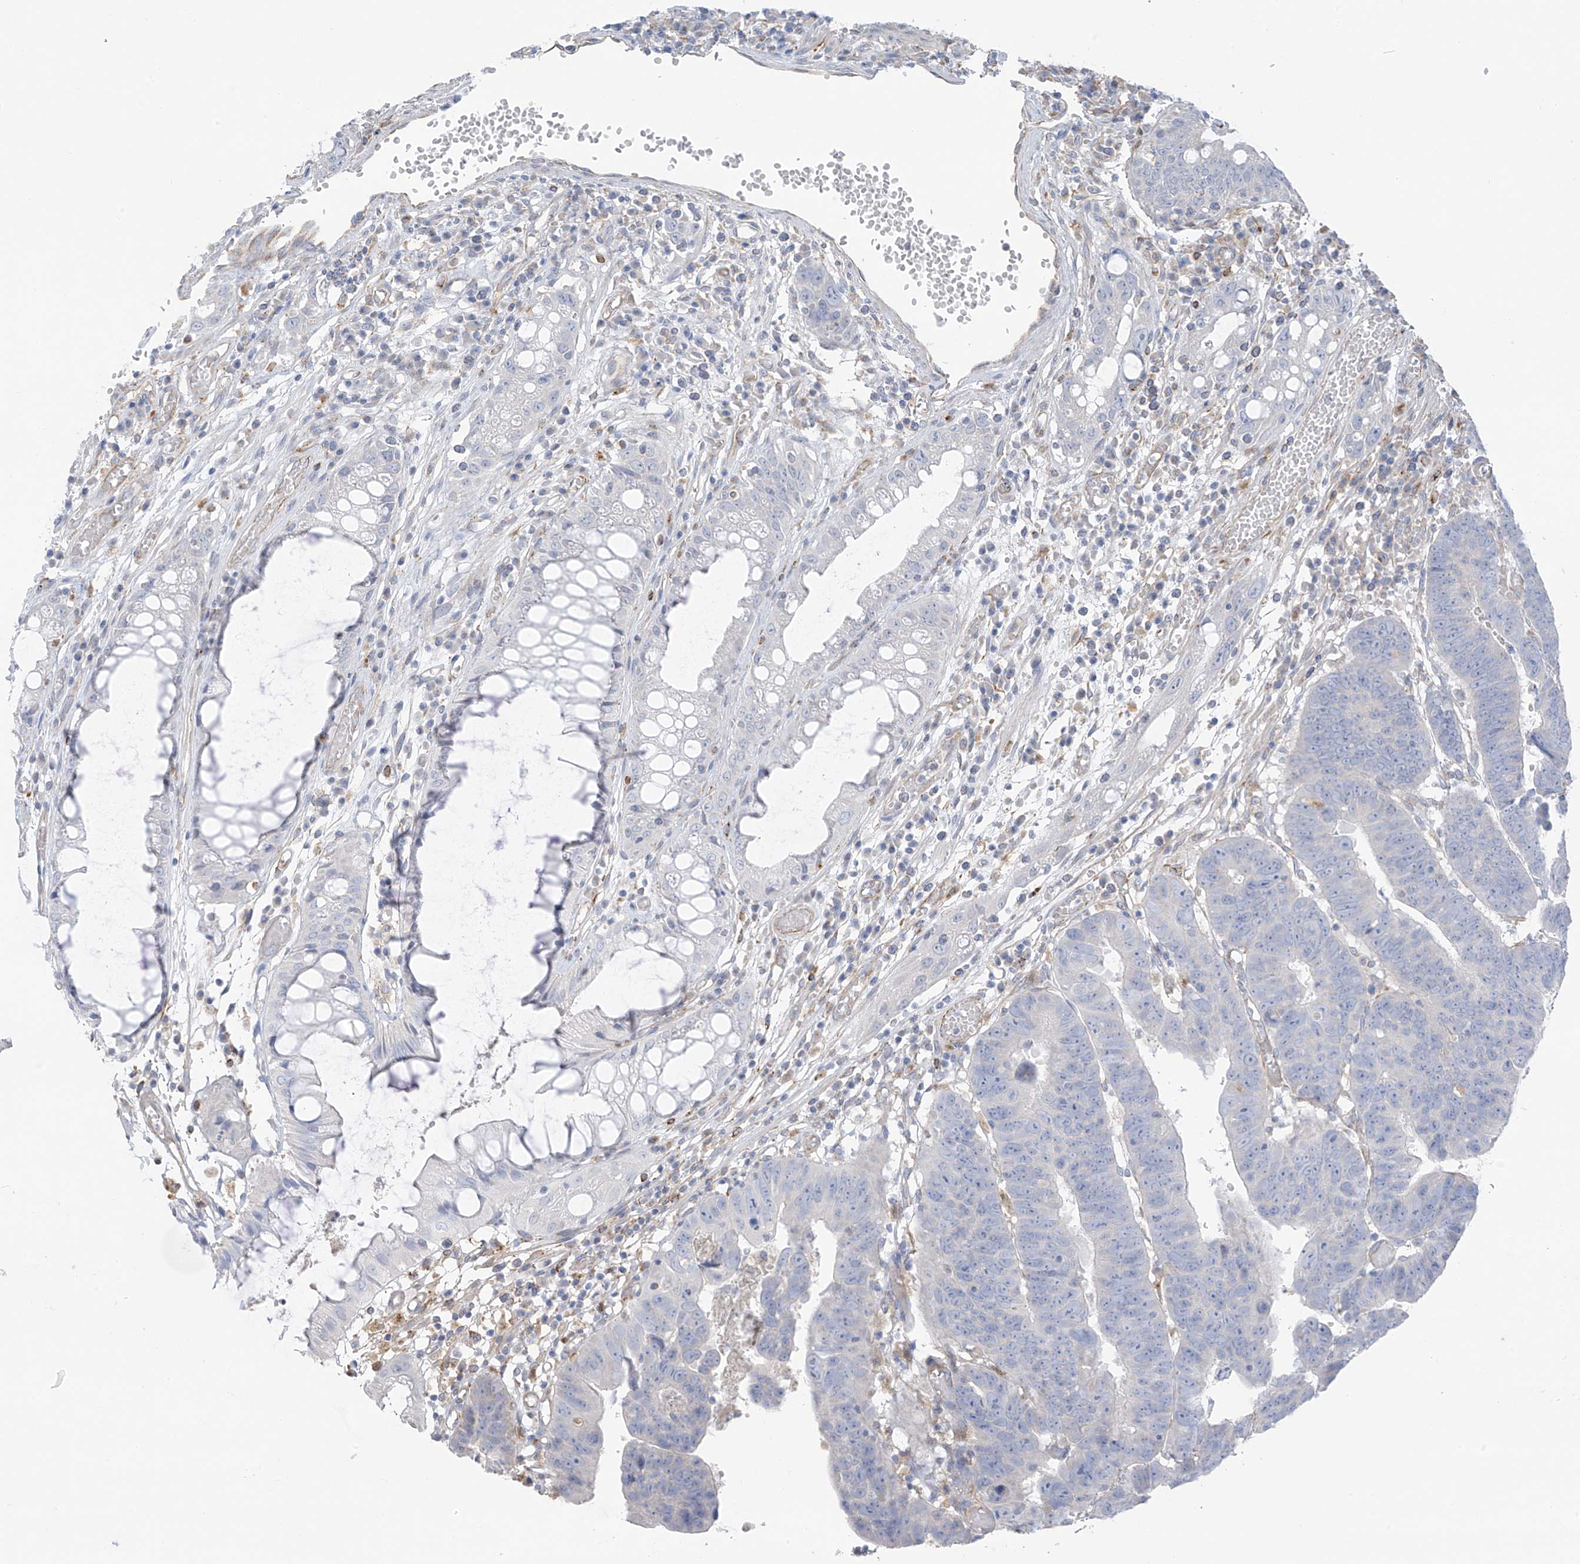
{"staining": {"intensity": "negative", "quantity": "none", "location": "none"}, "tissue": "colorectal cancer", "cell_type": "Tumor cells", "image_type": "cancer", "snomed": [{"axis": "morphology", "description": "Adenocarcinoma, NOS"}, {"axis": "topography", "description": "Rectum"}], "caption": "Immunohistochemistry micrograph of human colorectal cancer stained for a protein (brown), which demonstrates no staining in tumor cells.", "gene": "TAL2", "patient": {"sex": "female", "age": 65}}